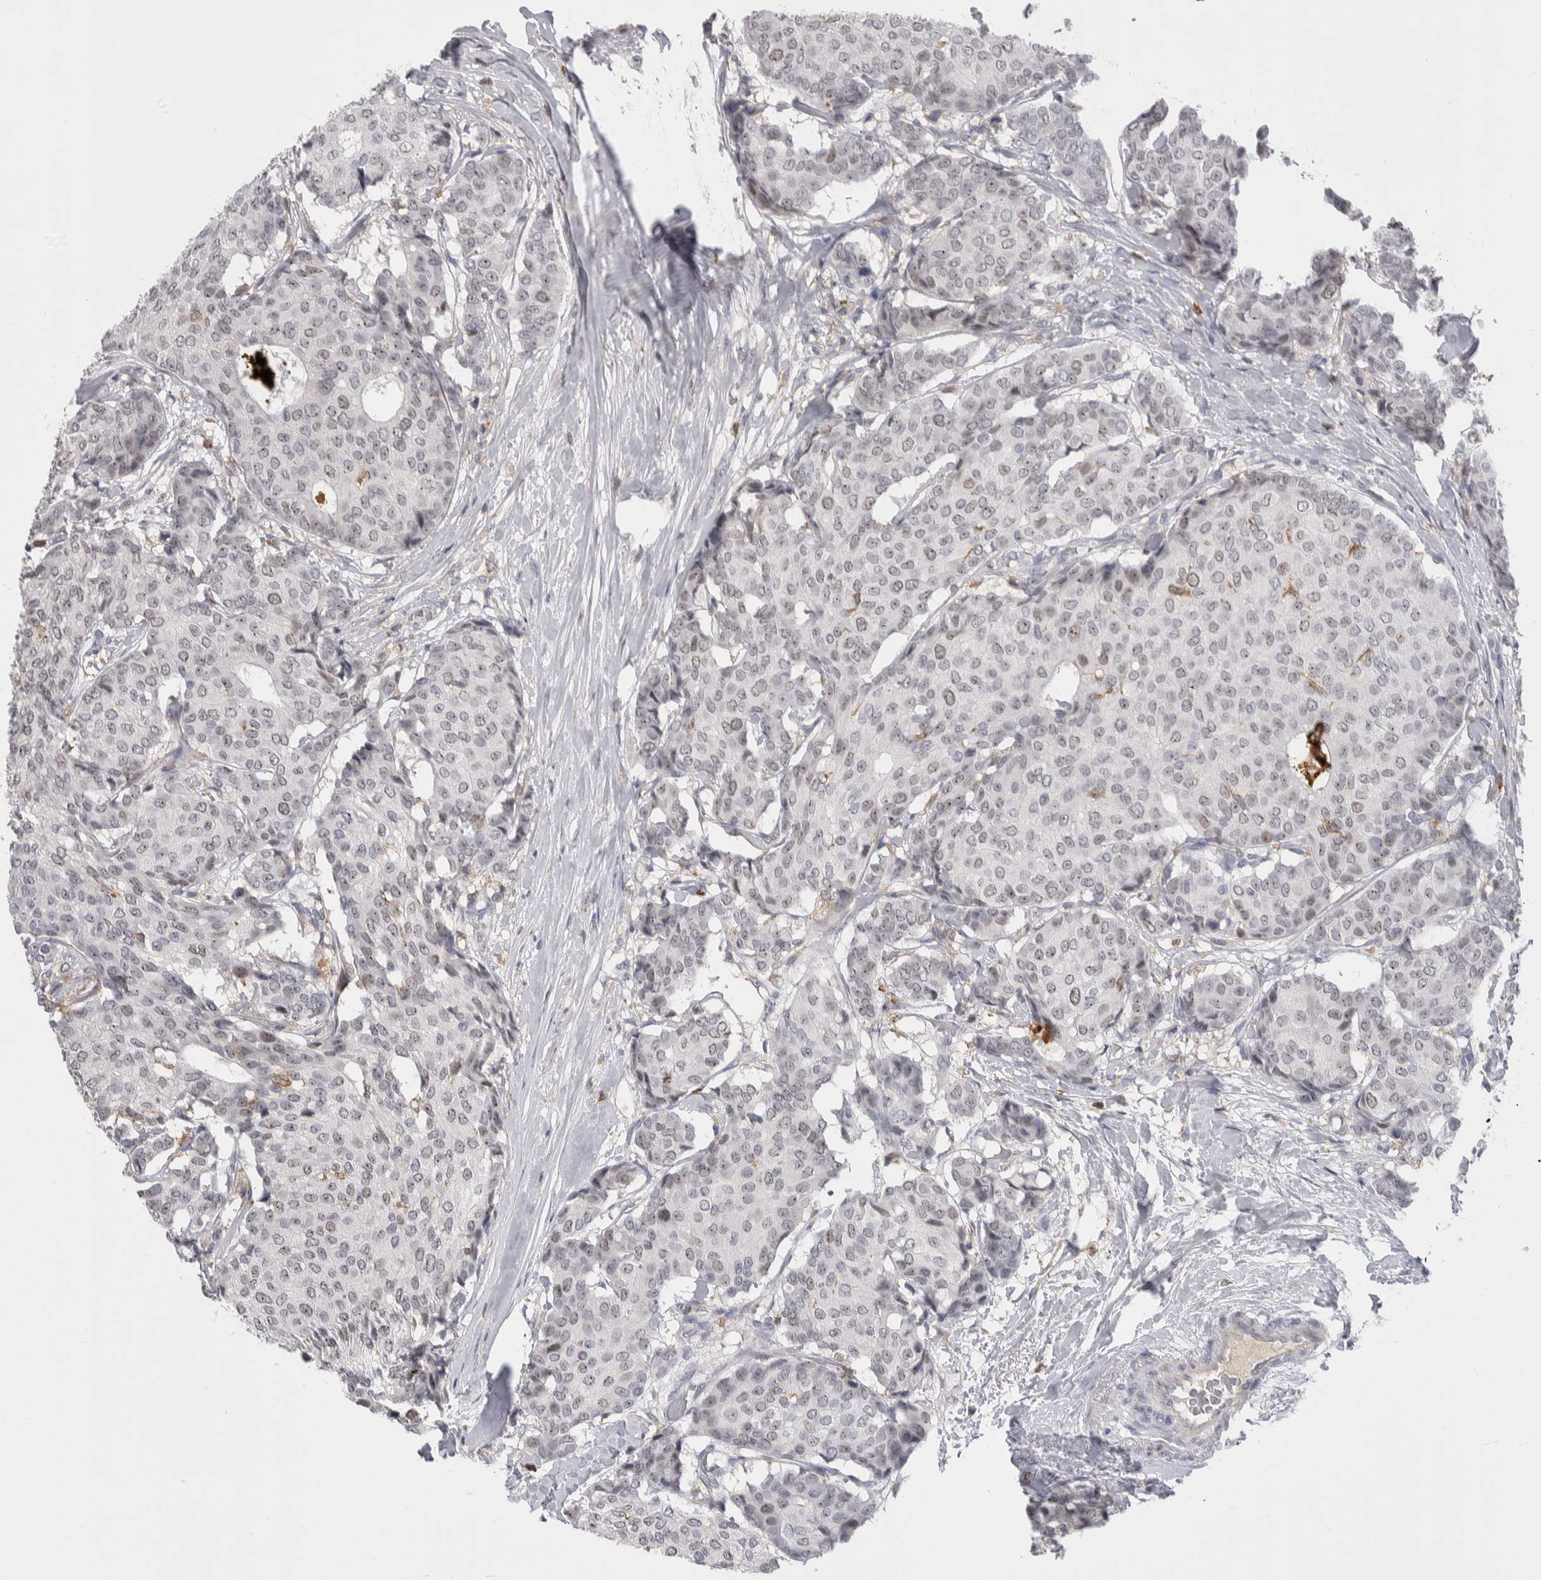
{"staining": {"intensity": "weak", "quantity": ">75%", "location": "nuclear"}, "tissue": "breast cancer", "cell_type": "Tumor cells", "image_type": "cancer", "snomed": [{"axis": "morphology", "description": "Duct carcinoma"}, {"axis": "topography", "description": "Breast"}], "caption": "The immunohistochemical stain shows weak nuclear staining in tumor cells of intraductal carcinoma (breast) tissue.", "gene": "CEP295NL", "patient": {"sex": "female", "age": 75}}